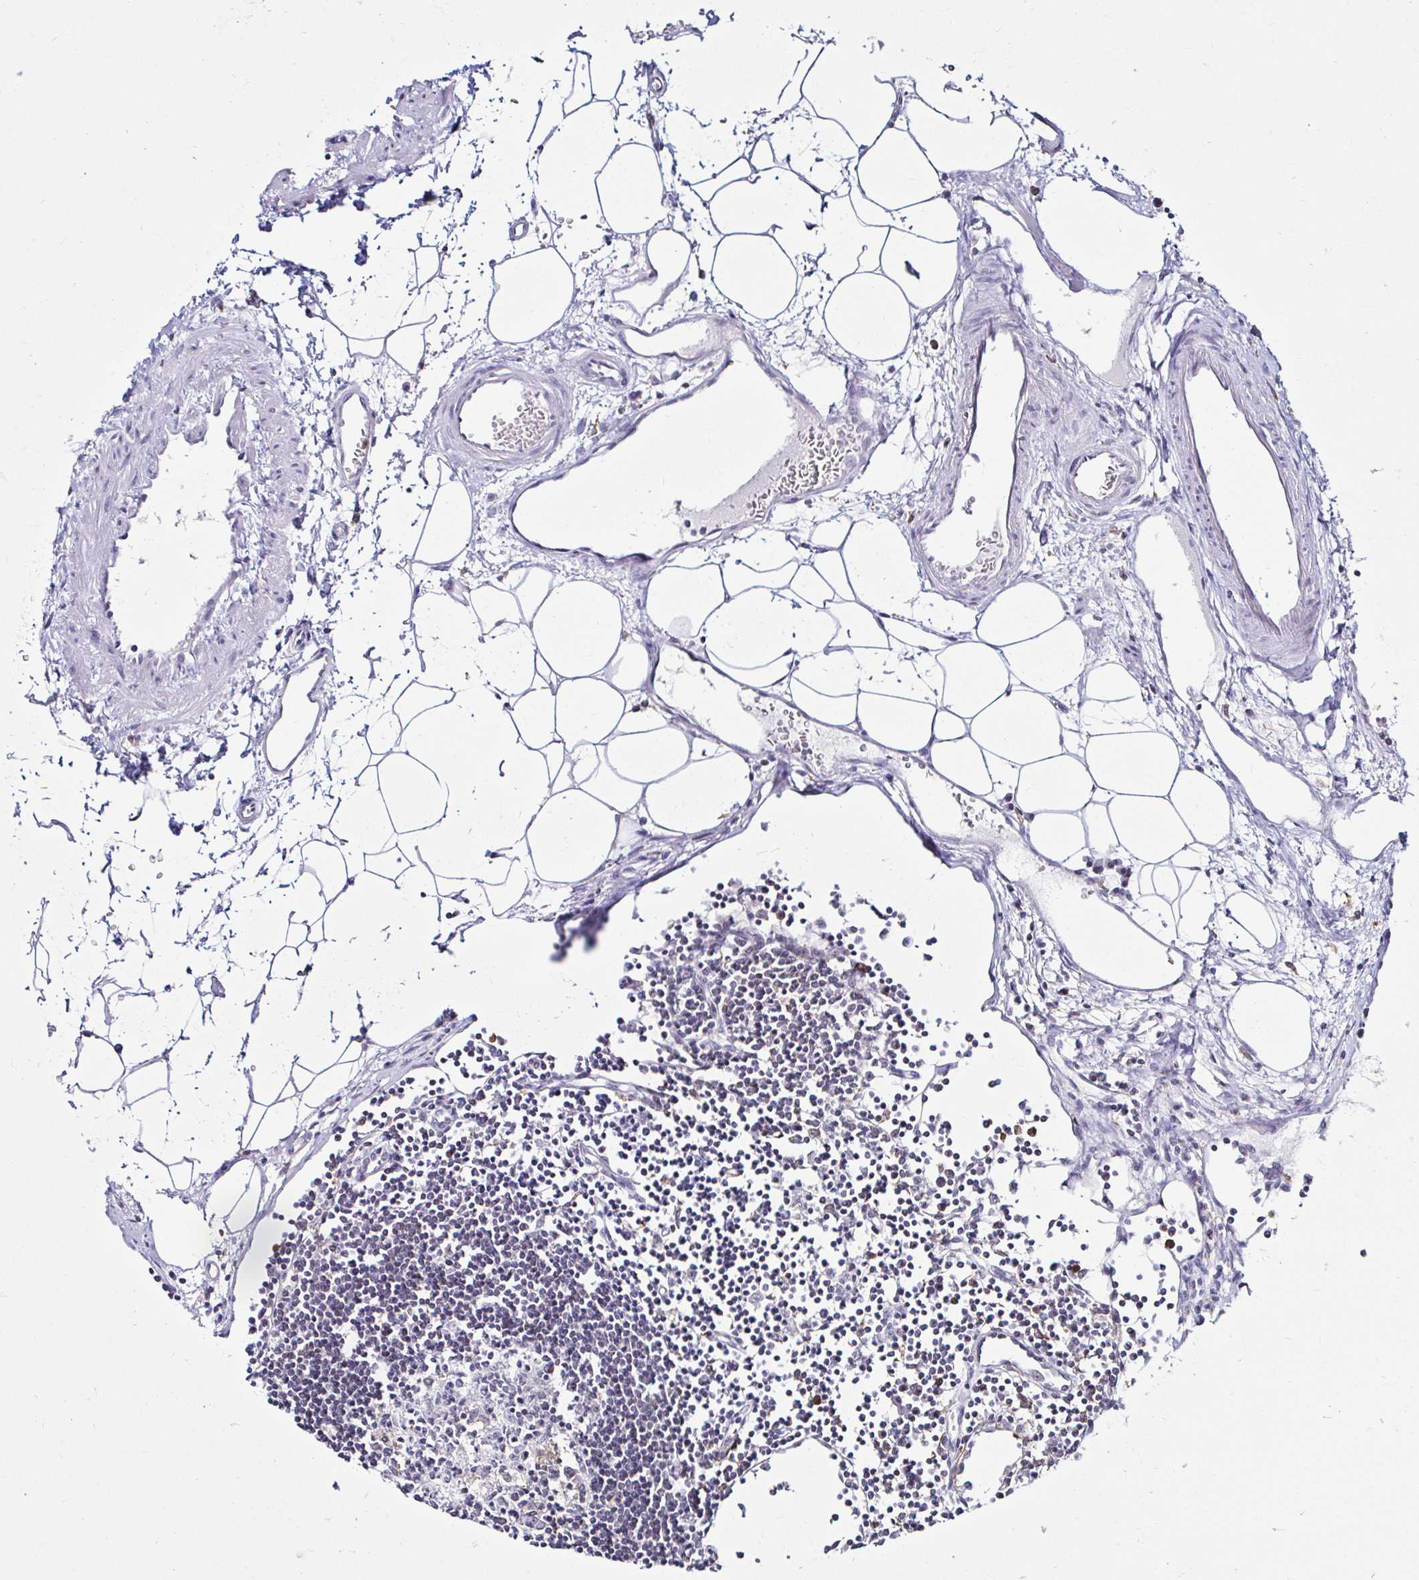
{"staining": {"intensity": "negative", "quantity": "none", "location": "none"}, "tissue": "lymph node", "cell_type": "Germinal center cells", "image_type": "normal", "snomed": [{"axis": "morphology", "description": "Normal tissue, NOS"}, {"axis": "topography", "description": "Lymph node"}], "caption": "The immunohistochemistry image has no significant positivity in germinal center cells of lymph node.", "gene": "CYBB", "patient": {"sex": "female", "age": 65}}